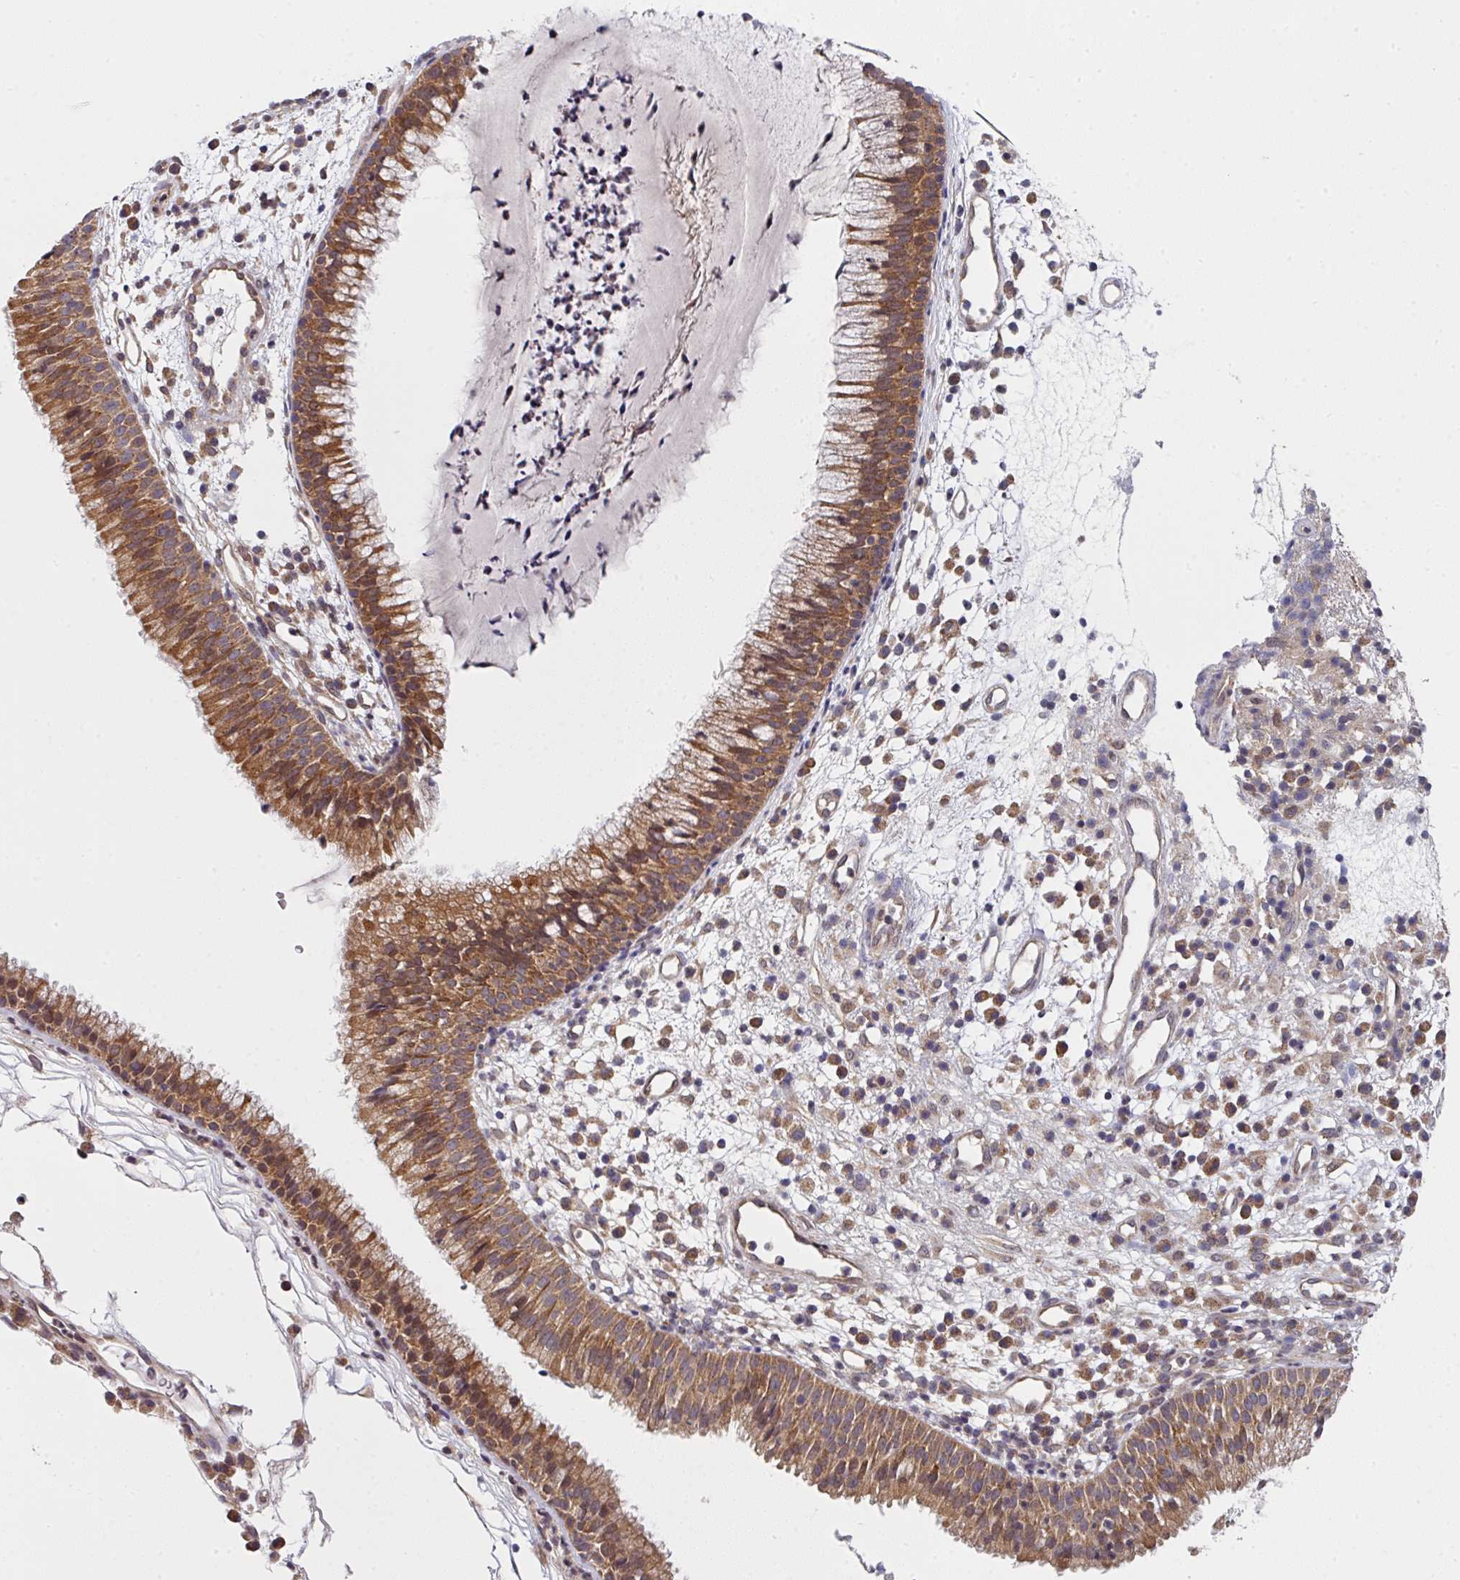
{"staining": {"intensity": "moderate", "quantity": ">75%", "location": "cytoplasmic/membranous"}, "tissue": "nasopharynx", "cell_type": "Respiratory epithelial cells", "image_type": "normal", "snomed": [{"axis": "morphology", "description": "Normal tissue, NOS"}, {"axis": "topography", "description": "Nasopharynx"}], "caption": "Immunohistochemical staining of normal nasopharynx shows medium levels of moderate cytoplasmic/membranous staining in about >75% of respiratory epithelial cells. Nuclei are stained in blue.", "gene": "CAMLG", "patient": {"sex": "male", "age": 21}}